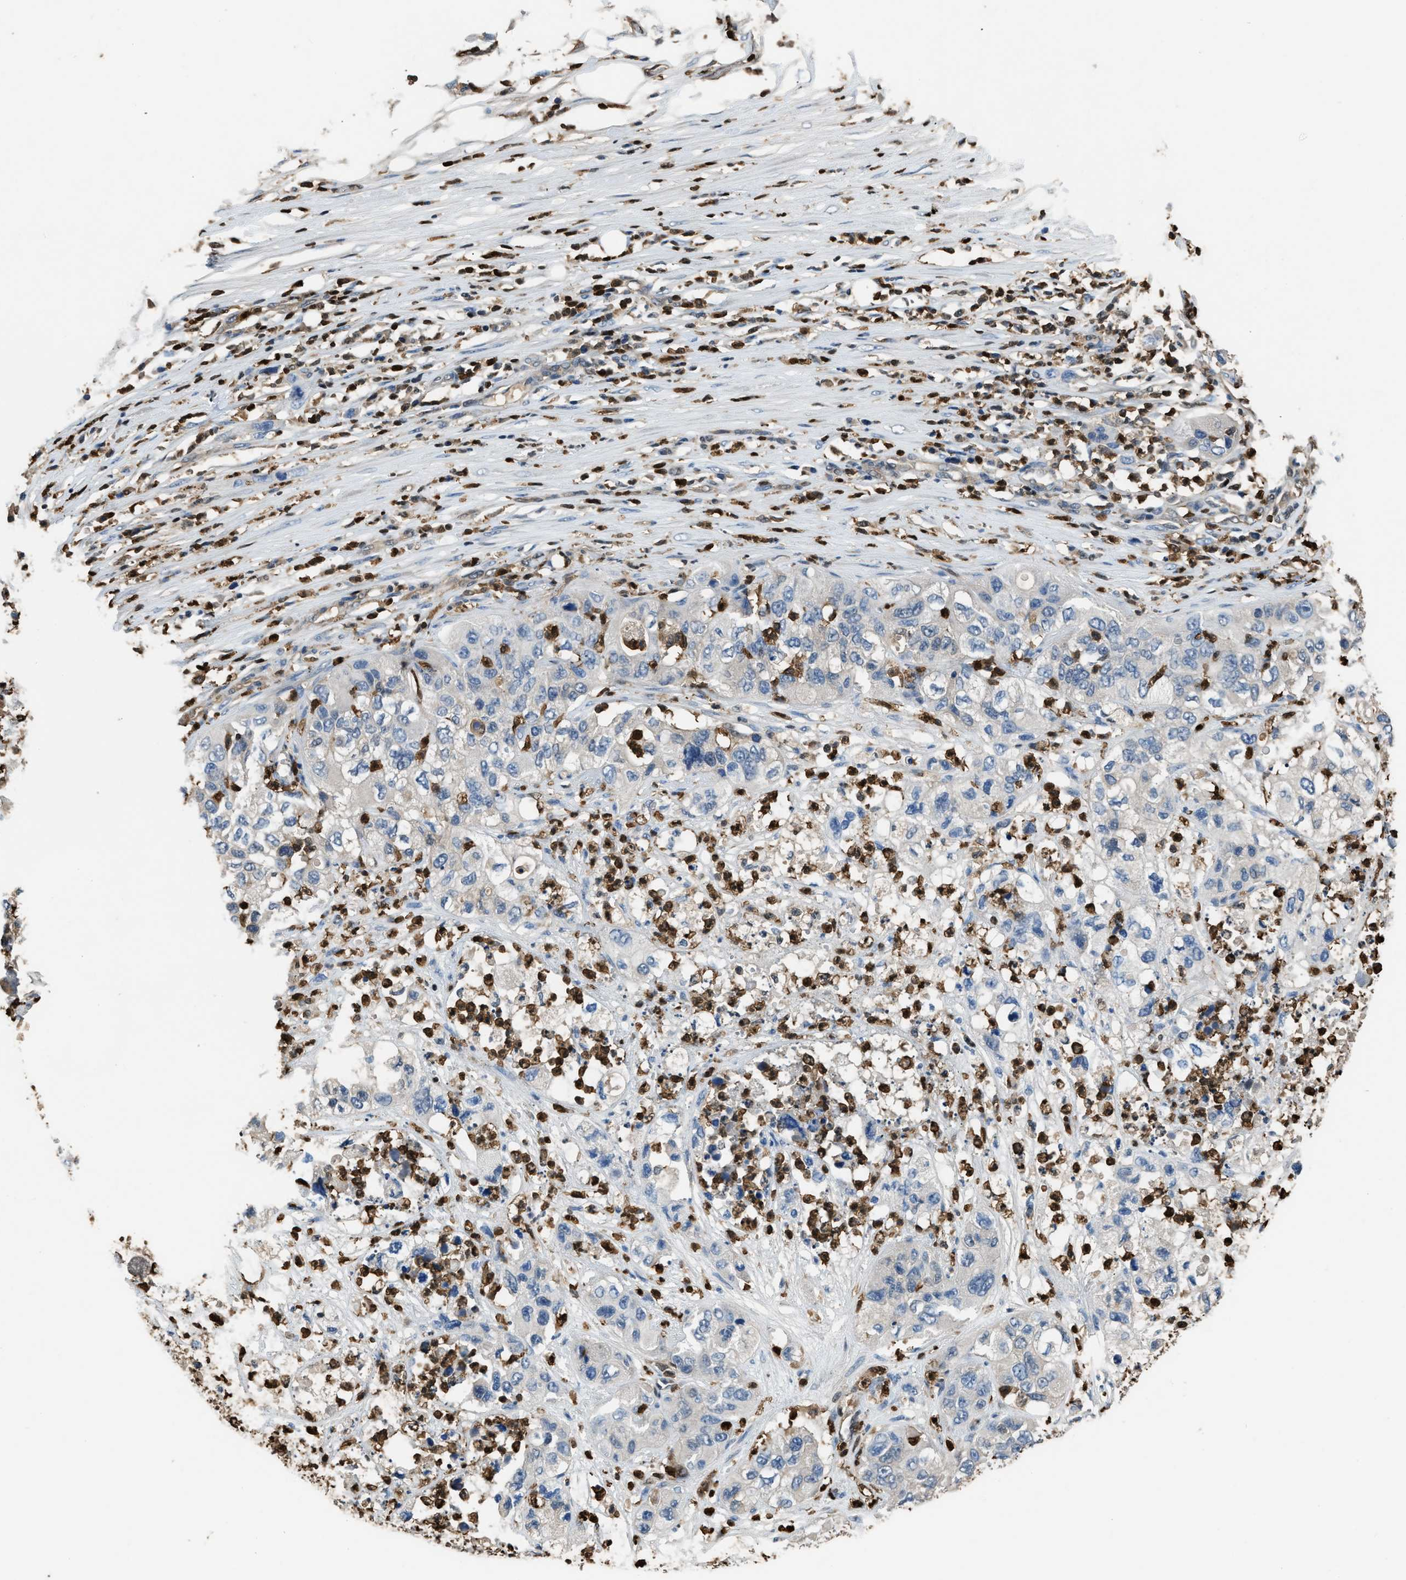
{"staining": {"intensity": "negative", "quantity": "none", "location": "none"}, "tissue": "pancreatic cancer", "cell_type": "Tumor cells", "image_type": "cancer", "snomed": [{"axis": "morphology", "description": "Adenocarcinoma, NOS"}, {"axis": "topography", "description": "Pancreas"}], "caption": "Human pancreatic adenocarcinoma stained for a protein using immunohistochemistry (IHC) exhibits no staining in tumor cells.", "gene": "ARHGDIB", "patient": {"sex": "female", "age": 78}}